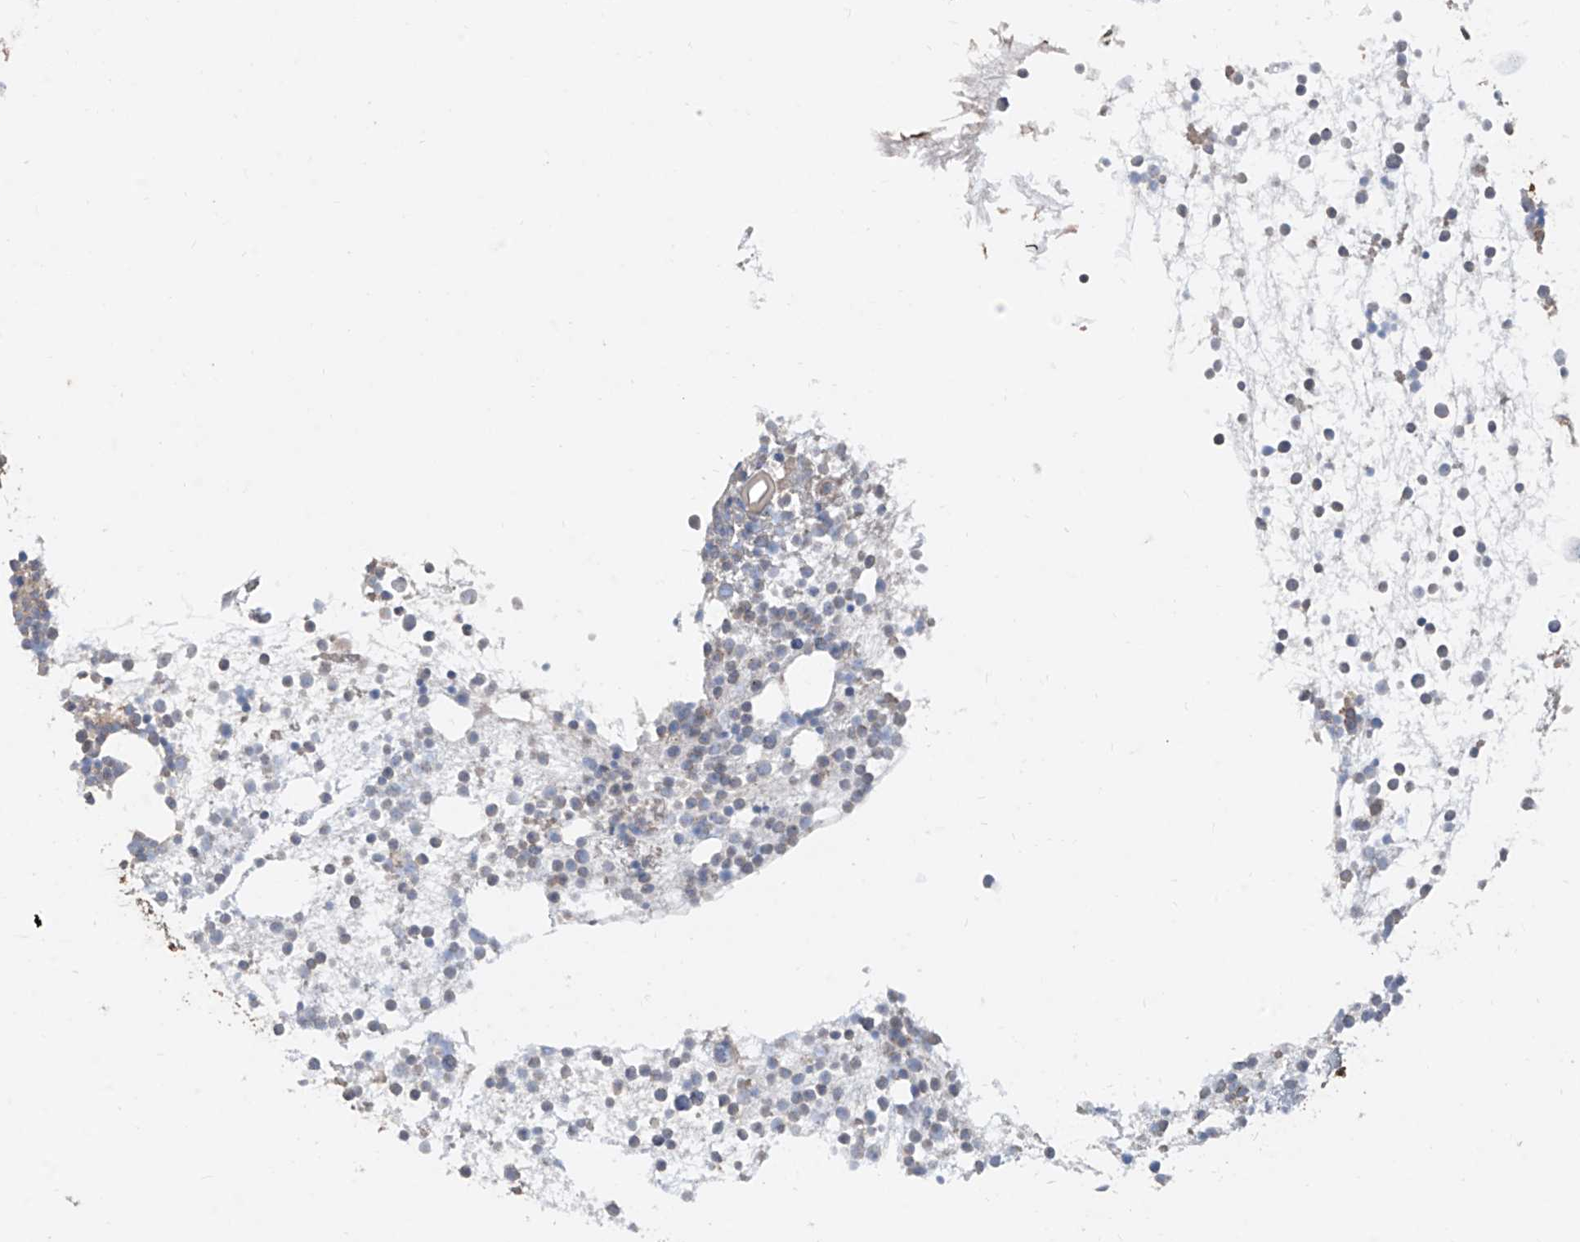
{"staining": {"intensity": "negative", "quantity": "none", "location": "none"}, "tissue": "bone marrow", "cell_type": "Hematopoietic cells", "image_type": "normal", "snomed": [{"axis": "morphology", "description": "Normal tissue, NOS"}, {"axis": "topography", "description": "Bone marrow"}], "caption": "Hematopoietic cells are negative for protein expression in normal human bone marrow. (DAB IHC, high magnification).", "gene": "ABTB1", "patient": {"sex": "male", "age": 54}}